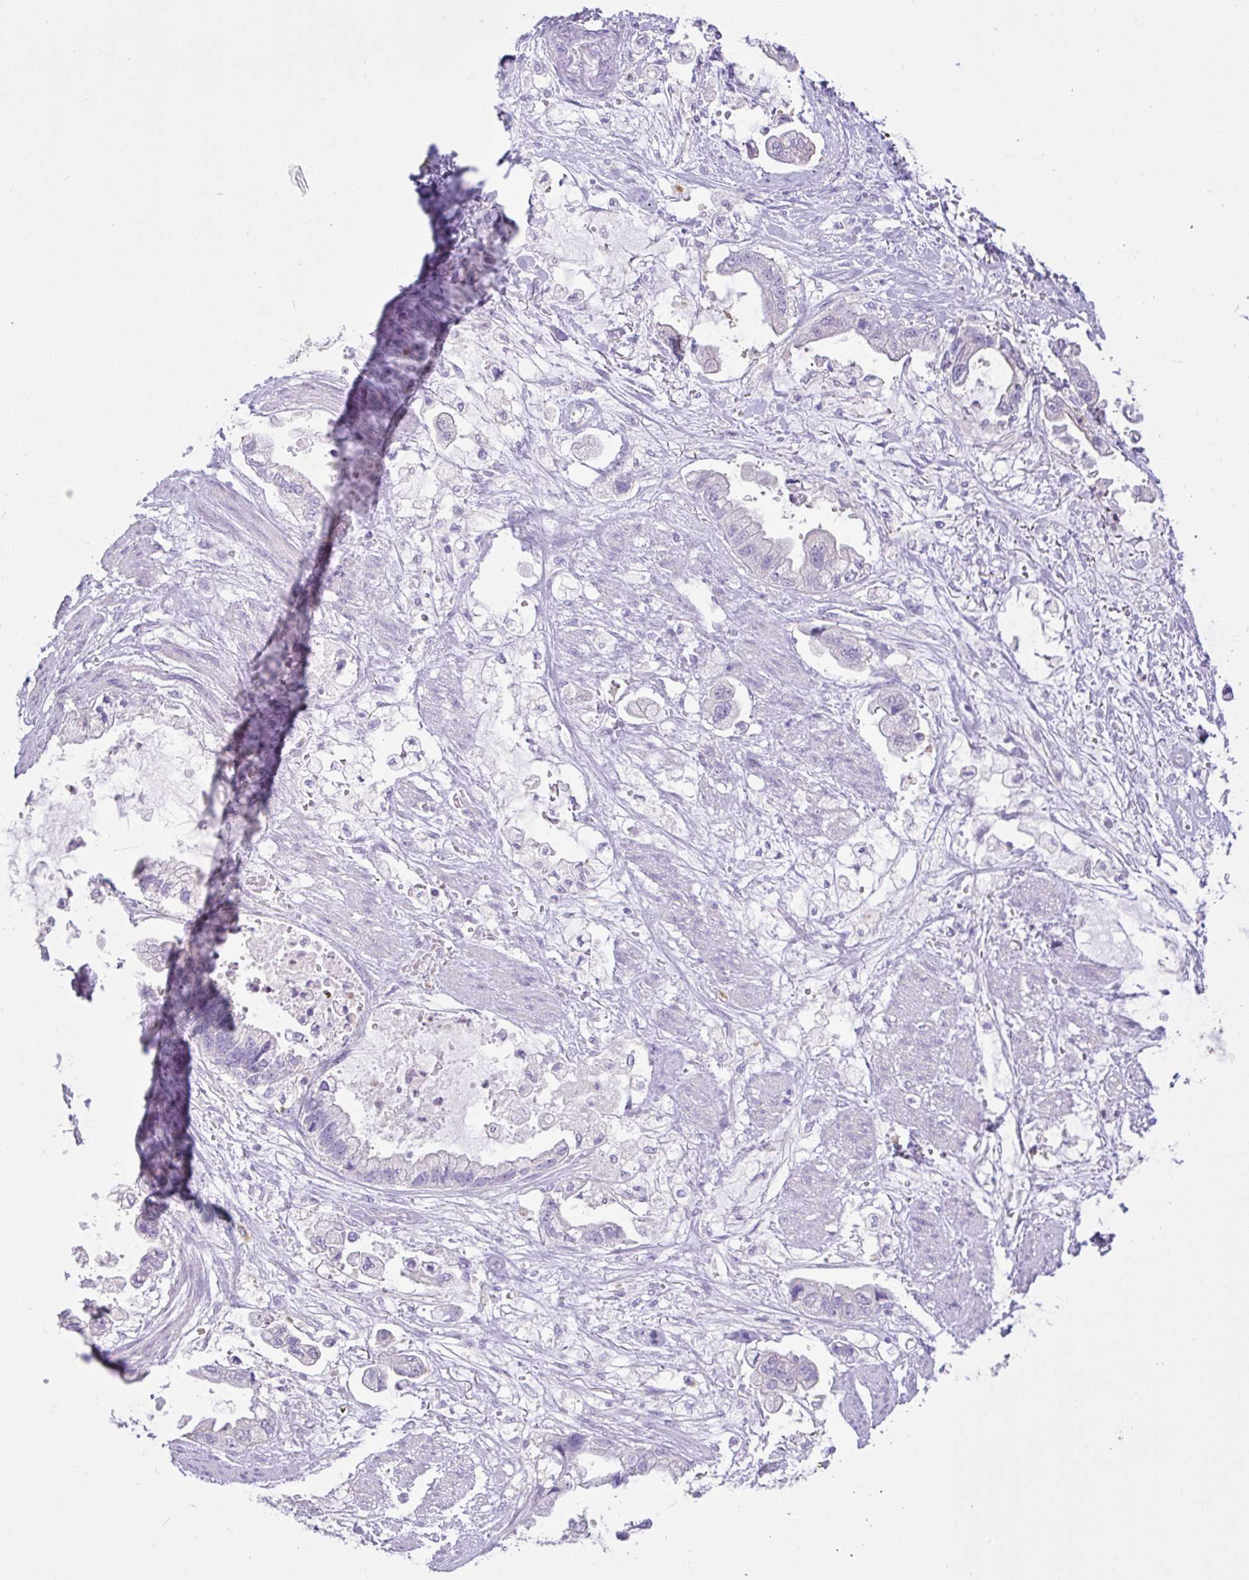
{"staining": {"intensity": "negative", "quantity": "none", "location": "none"}, "tissue": "stomach cancer", "cell_type": "Tumor cells", "image_type": "cancer", "snomed": [{"axis": "morphology", "description": "Adenocarcinoma, NOS"}, {"axis": "topography", "description": "Stomach"}], "caption": "Immunohistochemistry (IHC) image of adenocarcinoma (stomach) stained for a protein (brown), which reveals no expression in tumor cells. (DAB (3,3'-diaminobenzidine) immunohistochemistry visualized using brightfield microscopy, high magnification).", "gene": "CST11", "patient": {"sex": "male", "age": 62}}